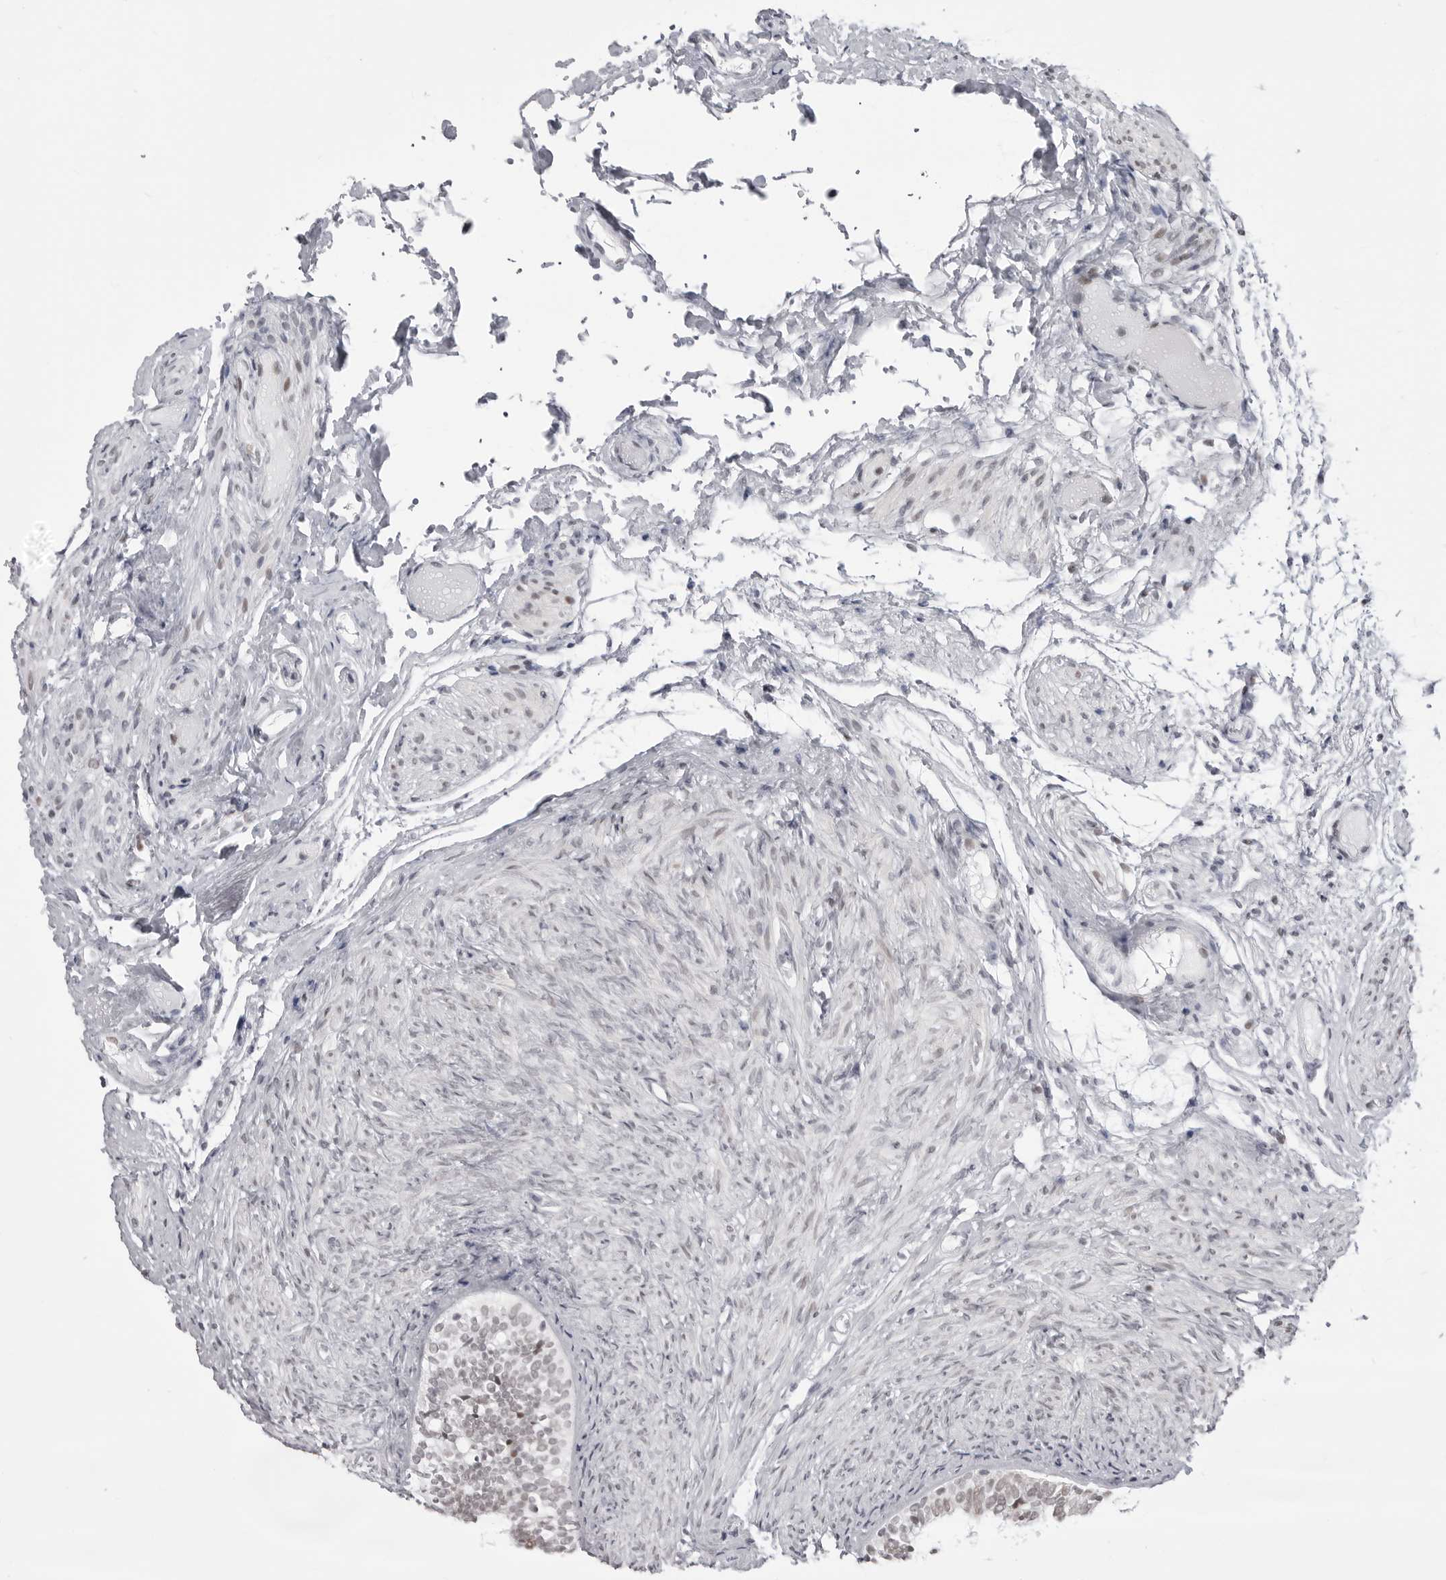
{"staining": {"intensity": "weak", "quantity": ">75%", "location": "nuclear"}, "tissue": "epididymis", "cell_type": "Glandular cells", "image_type": "normal", "snomed": [{"axis": "morphology", "description": "Normal tissue, NOS"}, {"axis": "topography", "description": "Epididymis"}], "caption": "Epididymis stained with DAB immunohistochemistry (IHC) exhibits low levels of weak nuclear expression in approximately >75% of glandular cells.", "gene": "PHF3", "patient": {"sex": "male", "age": 5}}